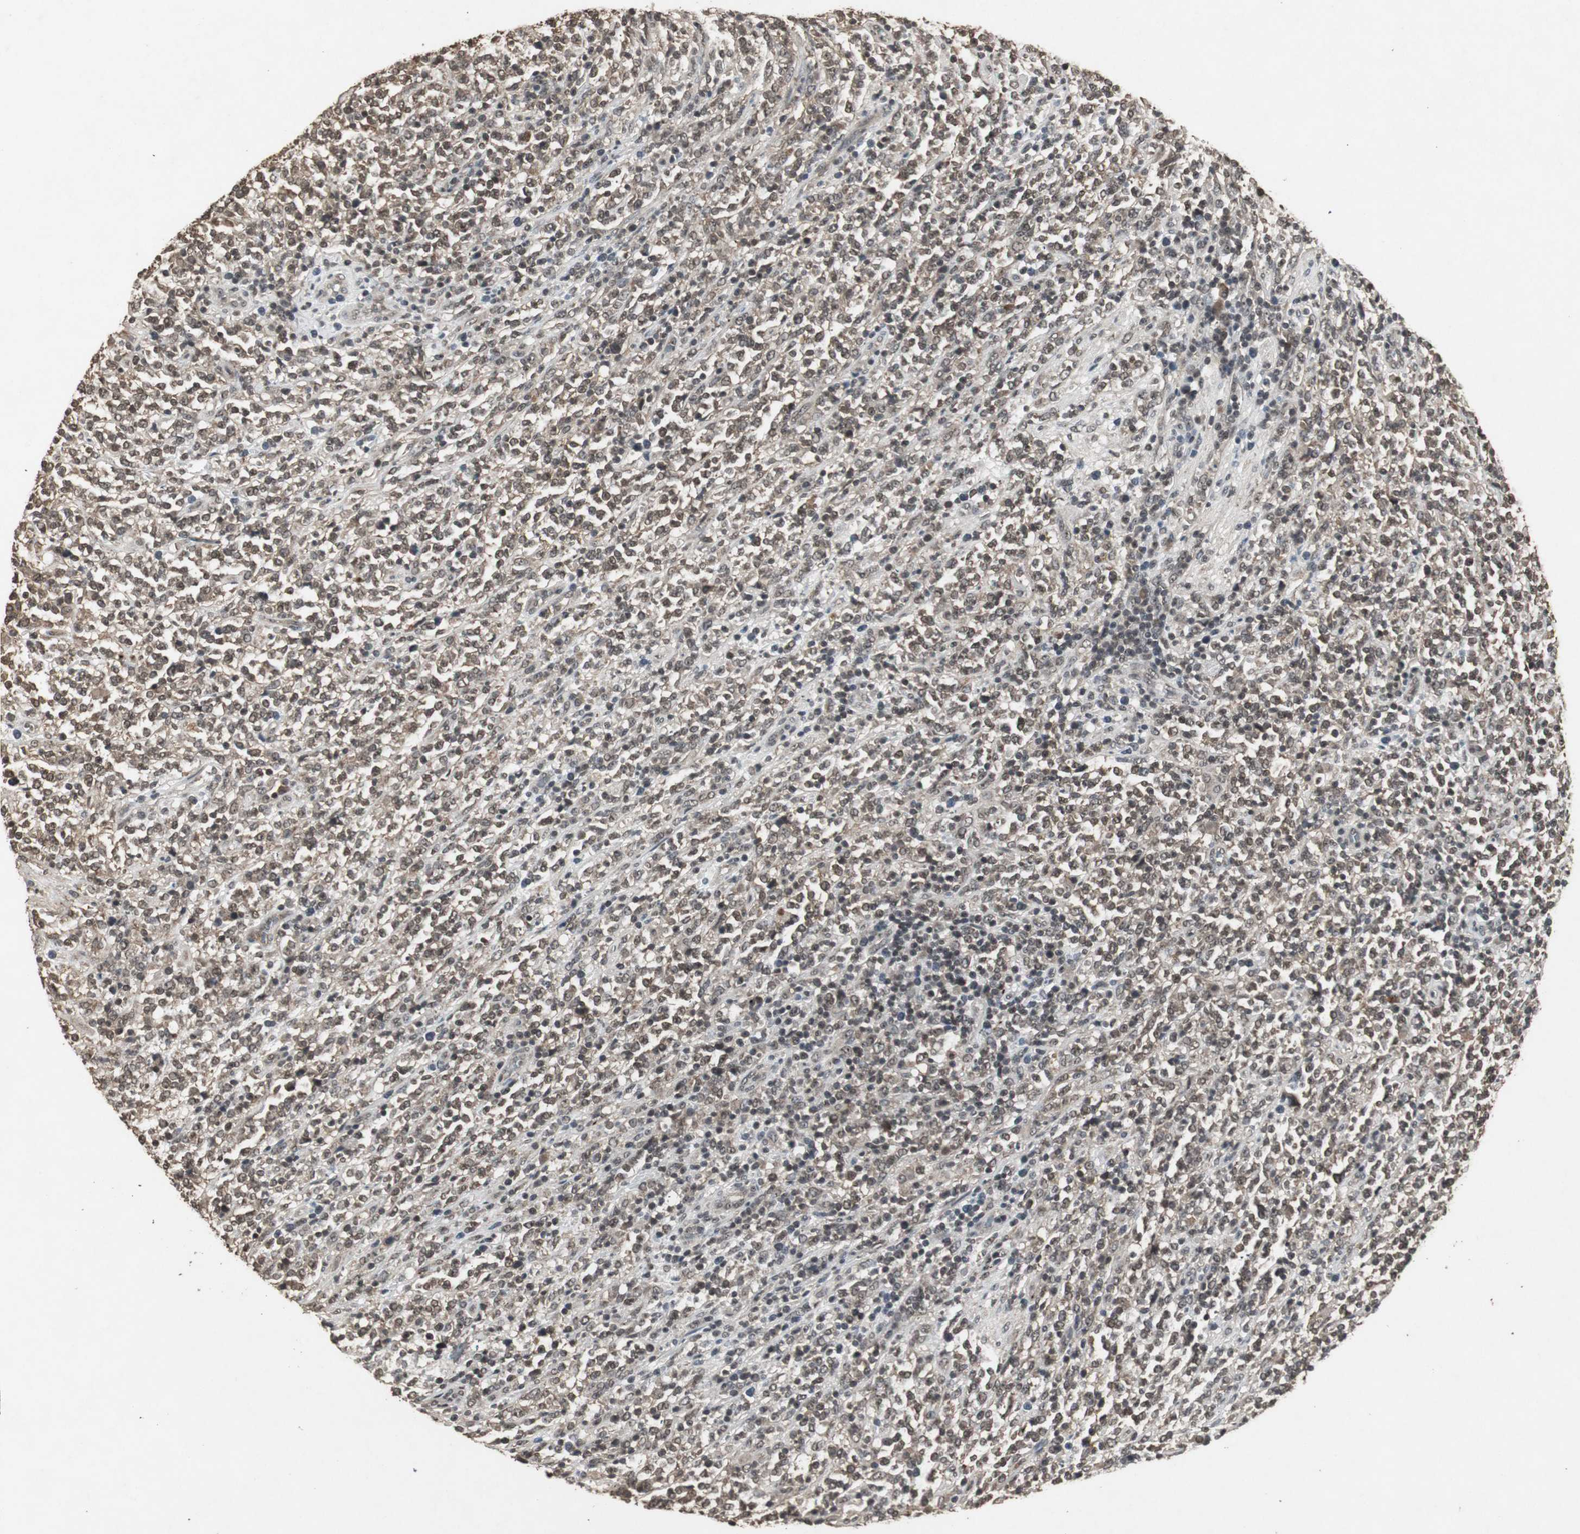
{"staining": {"intensity": "moderate", "quantity": ">75%", "location": "cytoplasmic/membranous,nuclear"}, "tissue": "lymphoma", "cell_type": "Tumor cells", "image_type": "cancer", "snomed": [{"axis": "morphology", "description": "Malignant lymphoma, non-Hodgkin's type, High grade"}, {"axis": "topography", "description": "Soft tissue"}], "caption": "Immunohistochemical staining of malignant lymphoma, non-Hodgkin's type (high-grade) demonstrates medium levels of moderate cytoplasmic/membranous and nuclear expression in about >75% of tumor cells.", "gene": "EMX1", "patient": {"sex": "male", "age": 18}}